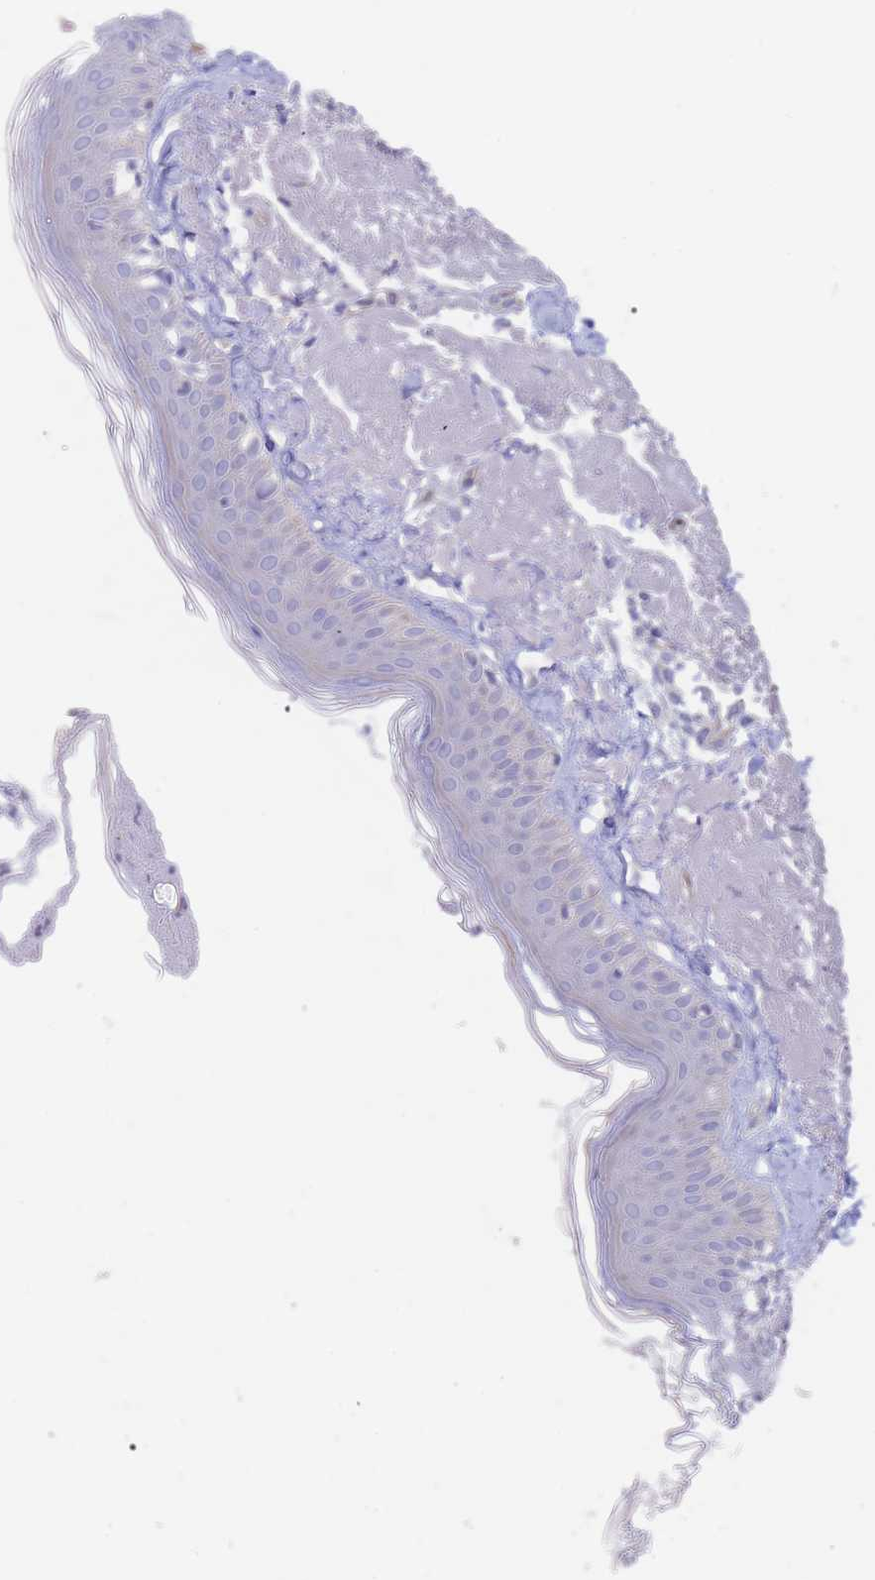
{"staining": {"intensity": "negative", "quantity": "none", "location": "none"}, "tissue": "skin", "cell_type": "Fibroblasts", "image_type": "normal", "snomed": [{"axis": "morphology", "description": "Normal tissue, NOS"}, {"axis": "morphology", "description": "Malignant melanoma, NOS"}, {"axis": "topography", "description": "Skin"}], "caption": "IHC micrograph of normal skin stained for a protein (brown), which exhibits no staining in fibroblasts. (DAB (3,3'-diaminobenzidine) immunohistochemistry, high magnification).", "gene": "ZNF281", "patient": {"sex": "male", "age": 80}}